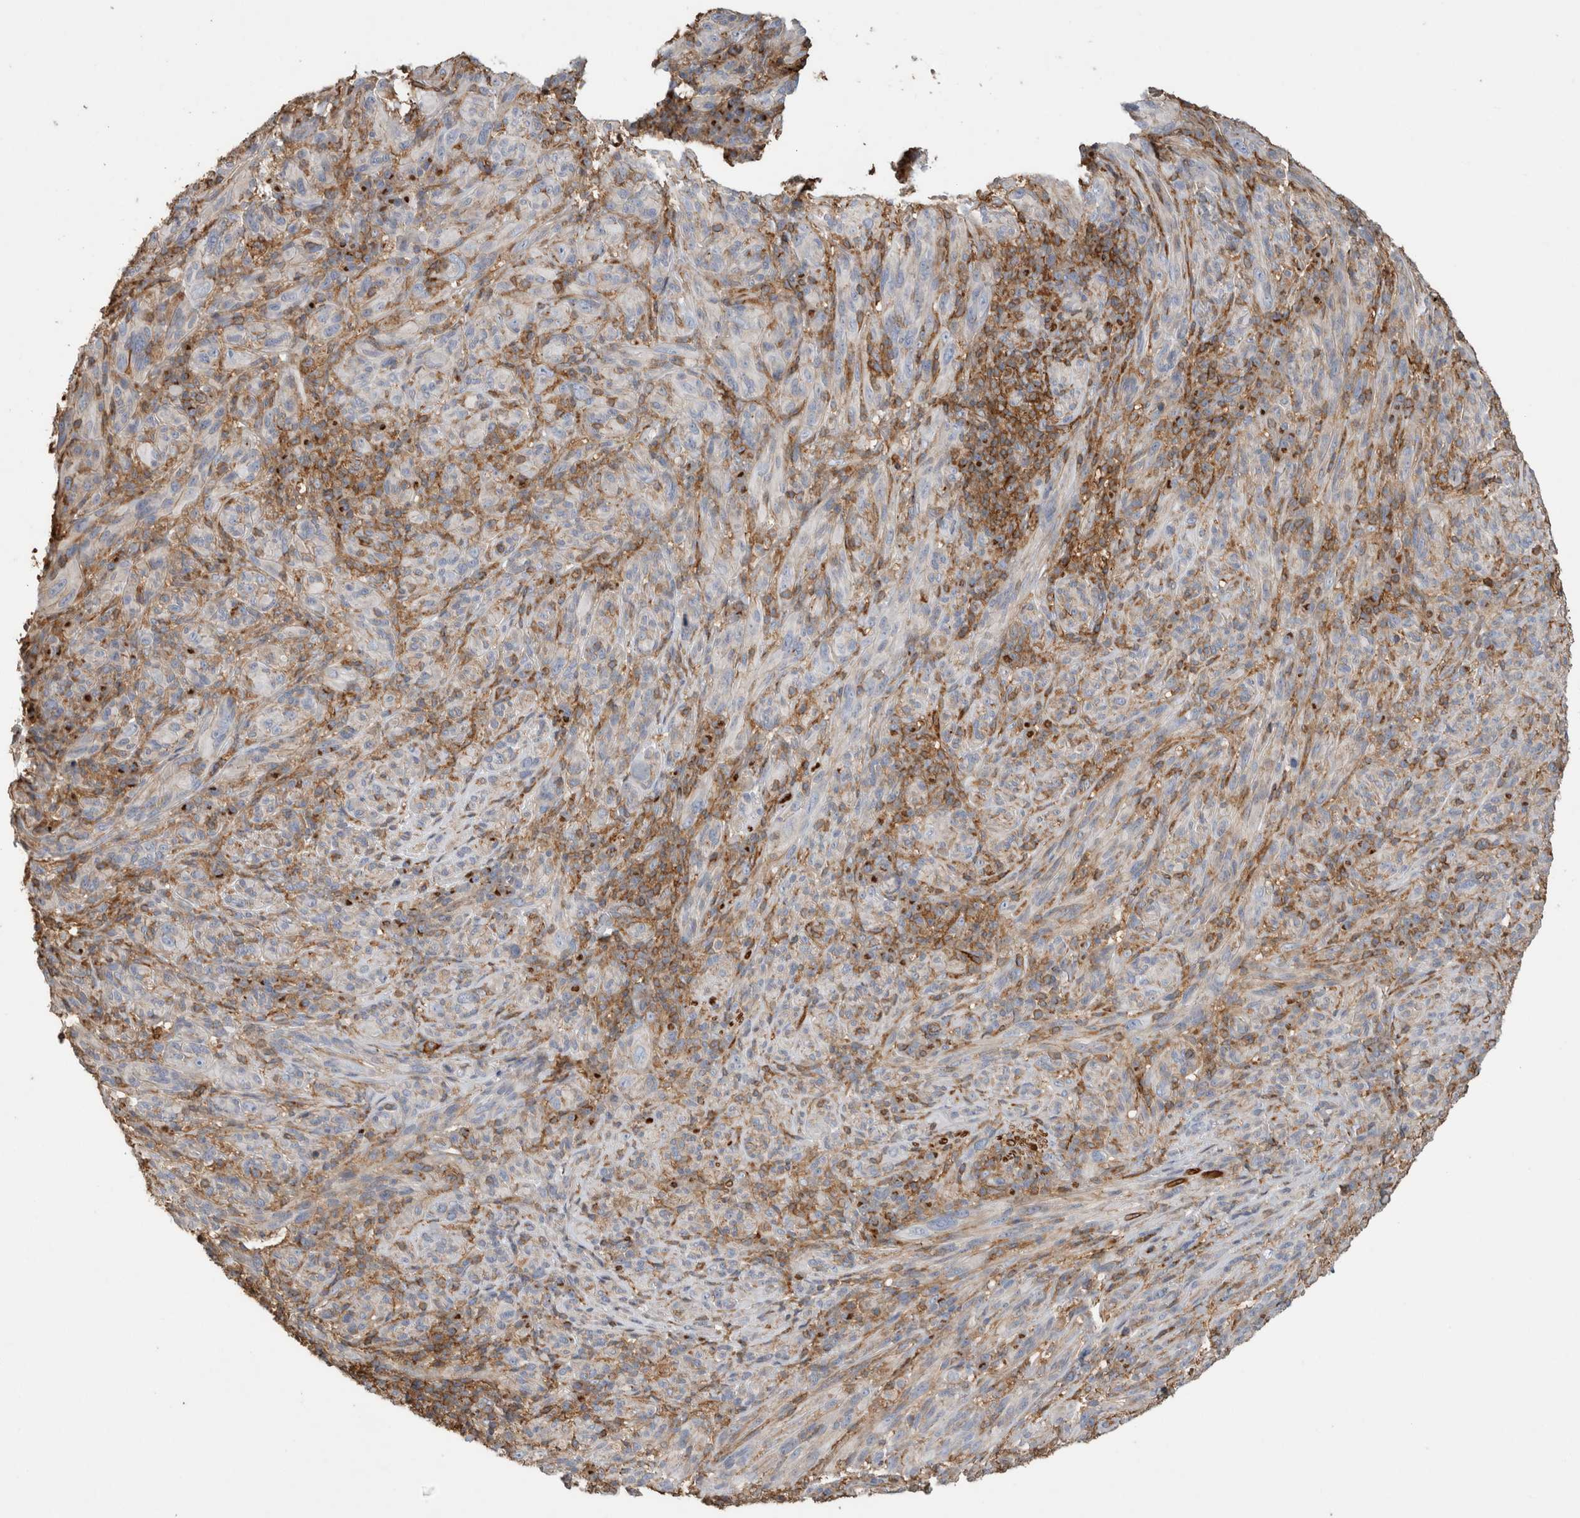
{"staining": {"intensity": "negative", "quantity": "none", "location": "none"}, "tissue": "melanoma", "cell_type": "Tumor cells", "image_type": "cancer", "snomed": [{"axis": "morphology", "description": "Malignant melanoma, NOS"}, {"axis": "topography", "description": "Skin of head"}], "caption": "Tumor cells are negative for brown protein staining in malignant melanoma.", "gene": "GPER1", "patient": {"sex": "male", "age": 96}}